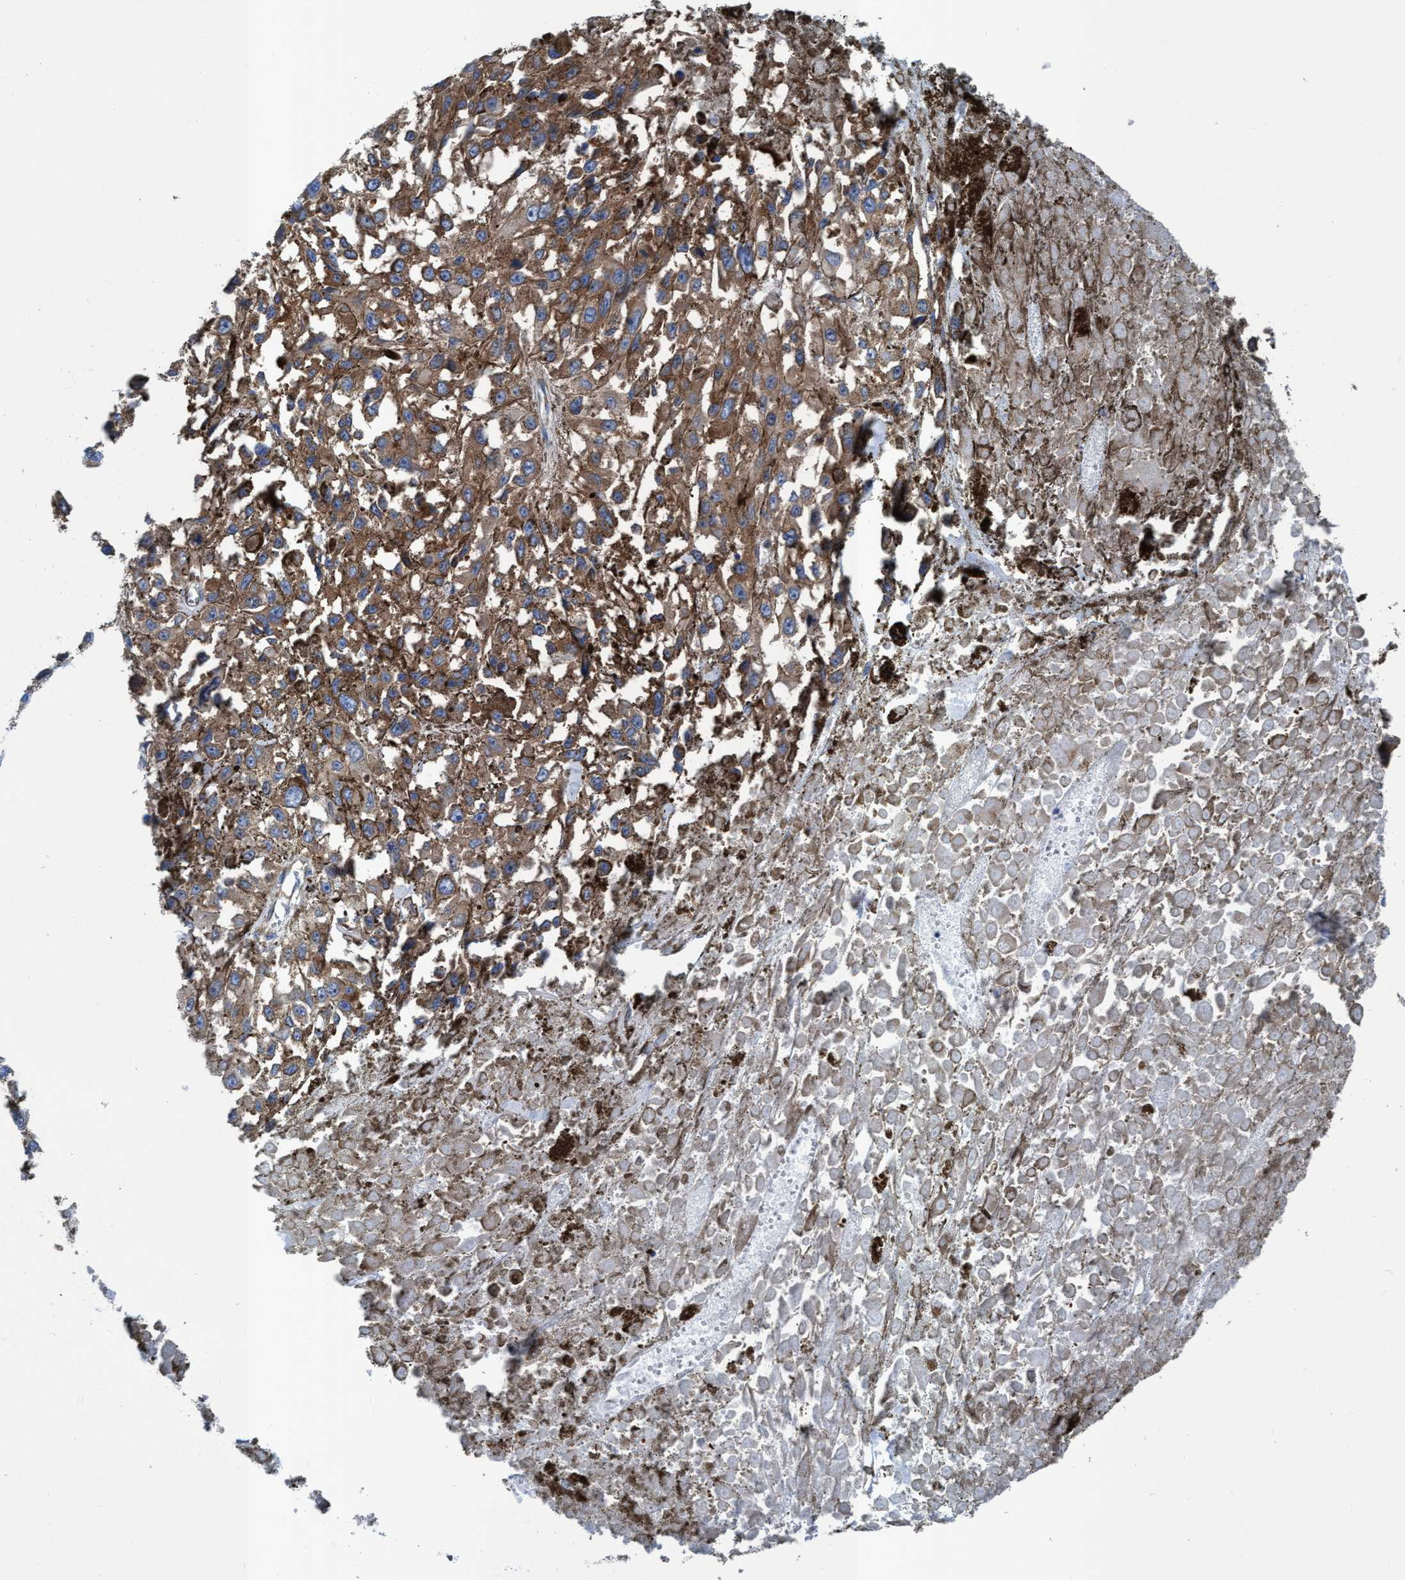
{"staining": {"intensity": "moderate", "quantity": ">75%", "location": "cytoplasmic/membranous"}, "tissue": "melanoma", "cell_type": "Tumor cells", "image_type": "cancer", "snomed": [{"axis": "morphology", "description": "Malignant melanoma, Metastatic site"}, {"axis": "topography", "description": "Lymph node"}], "caption": "This micrograph reveals melanoma stained with IHC to label a protein in brown. The cytoplasmic/membranous of tumor cells show moderate positivity for the protein. Nuclei are counter-stained blue.", "gene": "NMT1", "patient": {"sex": "male", "age": 59}}